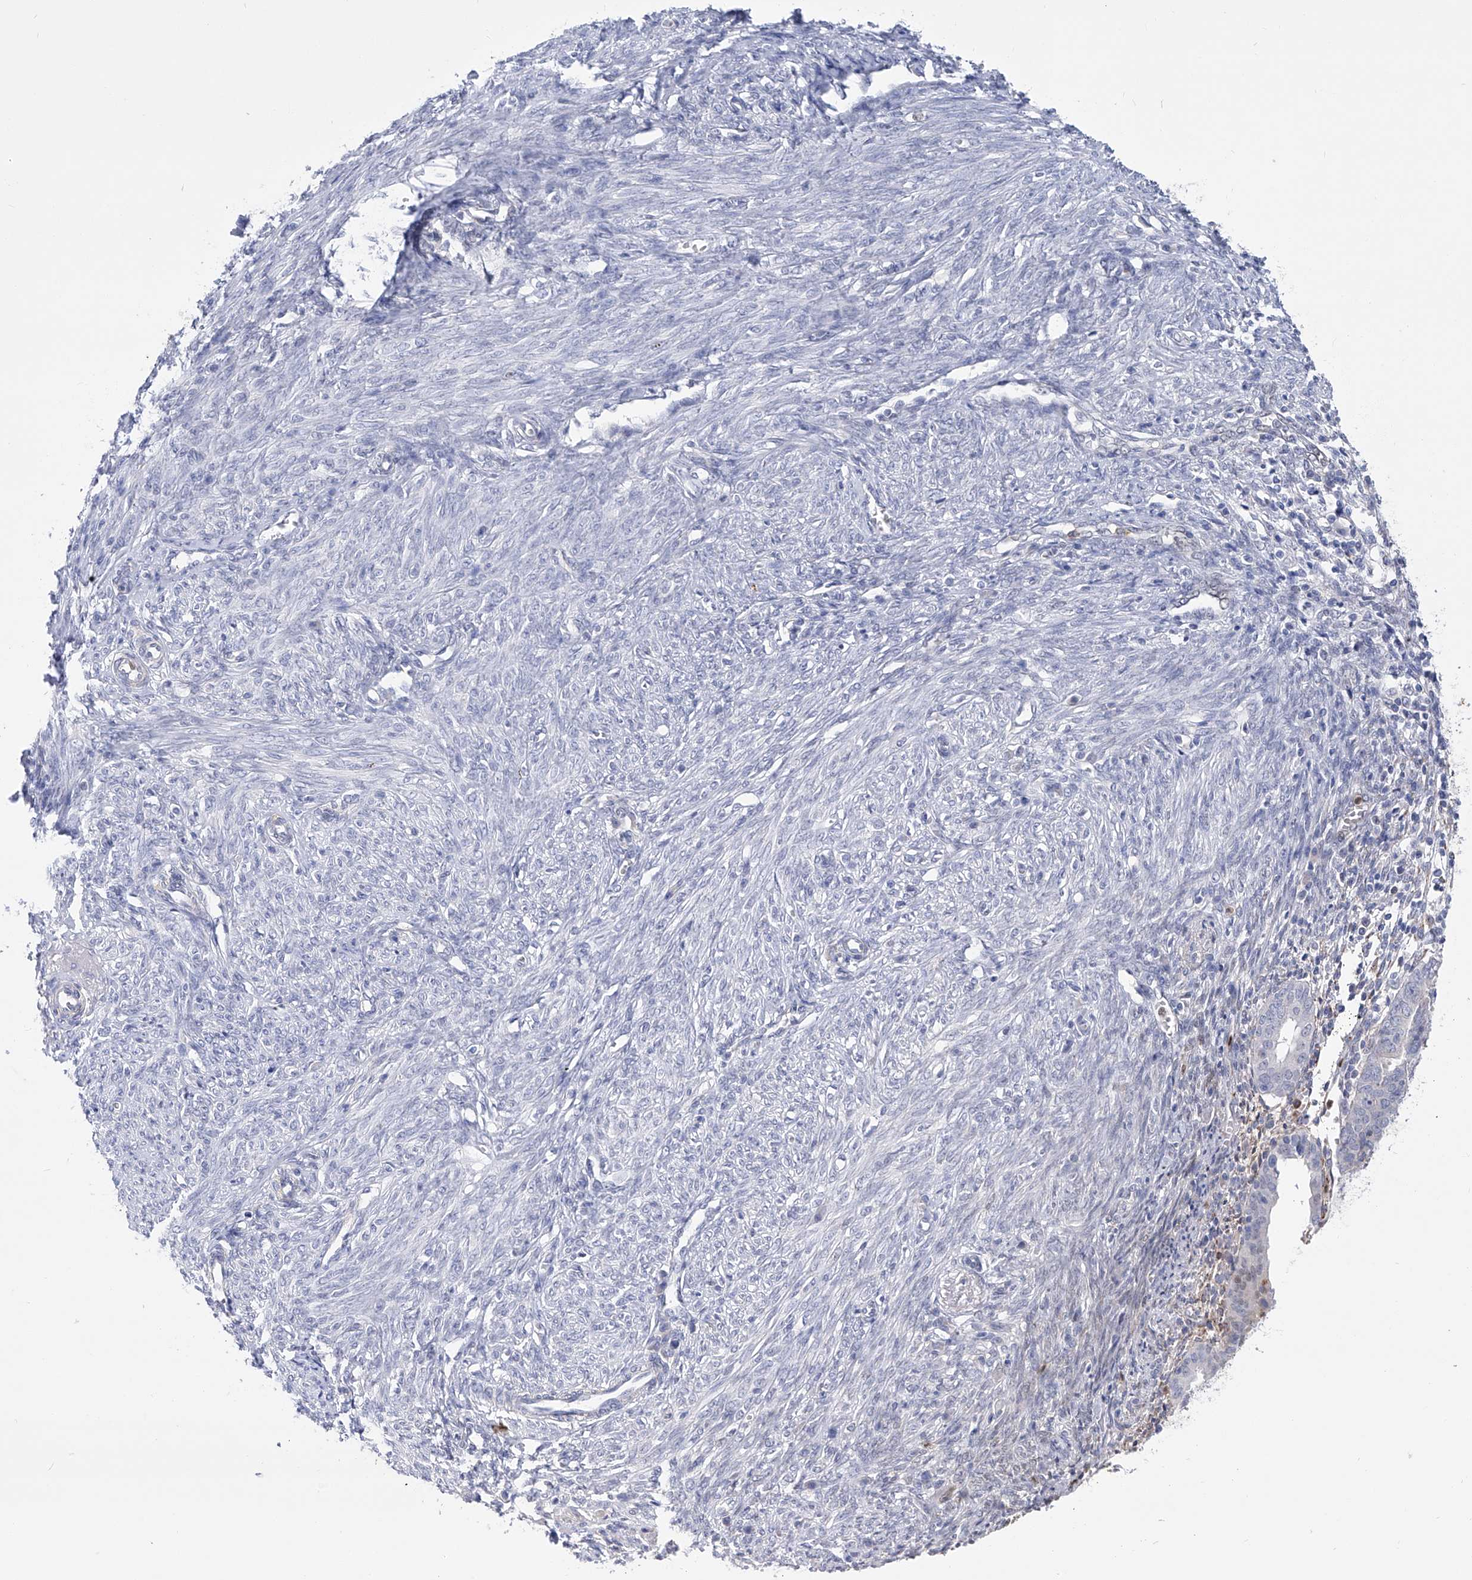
{"staining": {"intensity": "negative", "quantity": "none", "location": "none"}, "tissue": "endometrial cancer", "cell_type": "Tumor cells", "image_type": "cancer", "snomed": [{"axis": "morphology", "description": "Adenocarcinoma, NOS"}, {"axis": "topography", "description": "Uterus"}], "caption": "Immunohistochemistry (IHC) micrograph of human adenocarcinoma (endometrial) stained for a protein (brown), which exhibits no positivity in tumor cells. (DAB (3,3'-diaminobenzidine) IHC, high magnification).", "gene": "PHF20", "patient": {"sex": "female", "age": 77}}